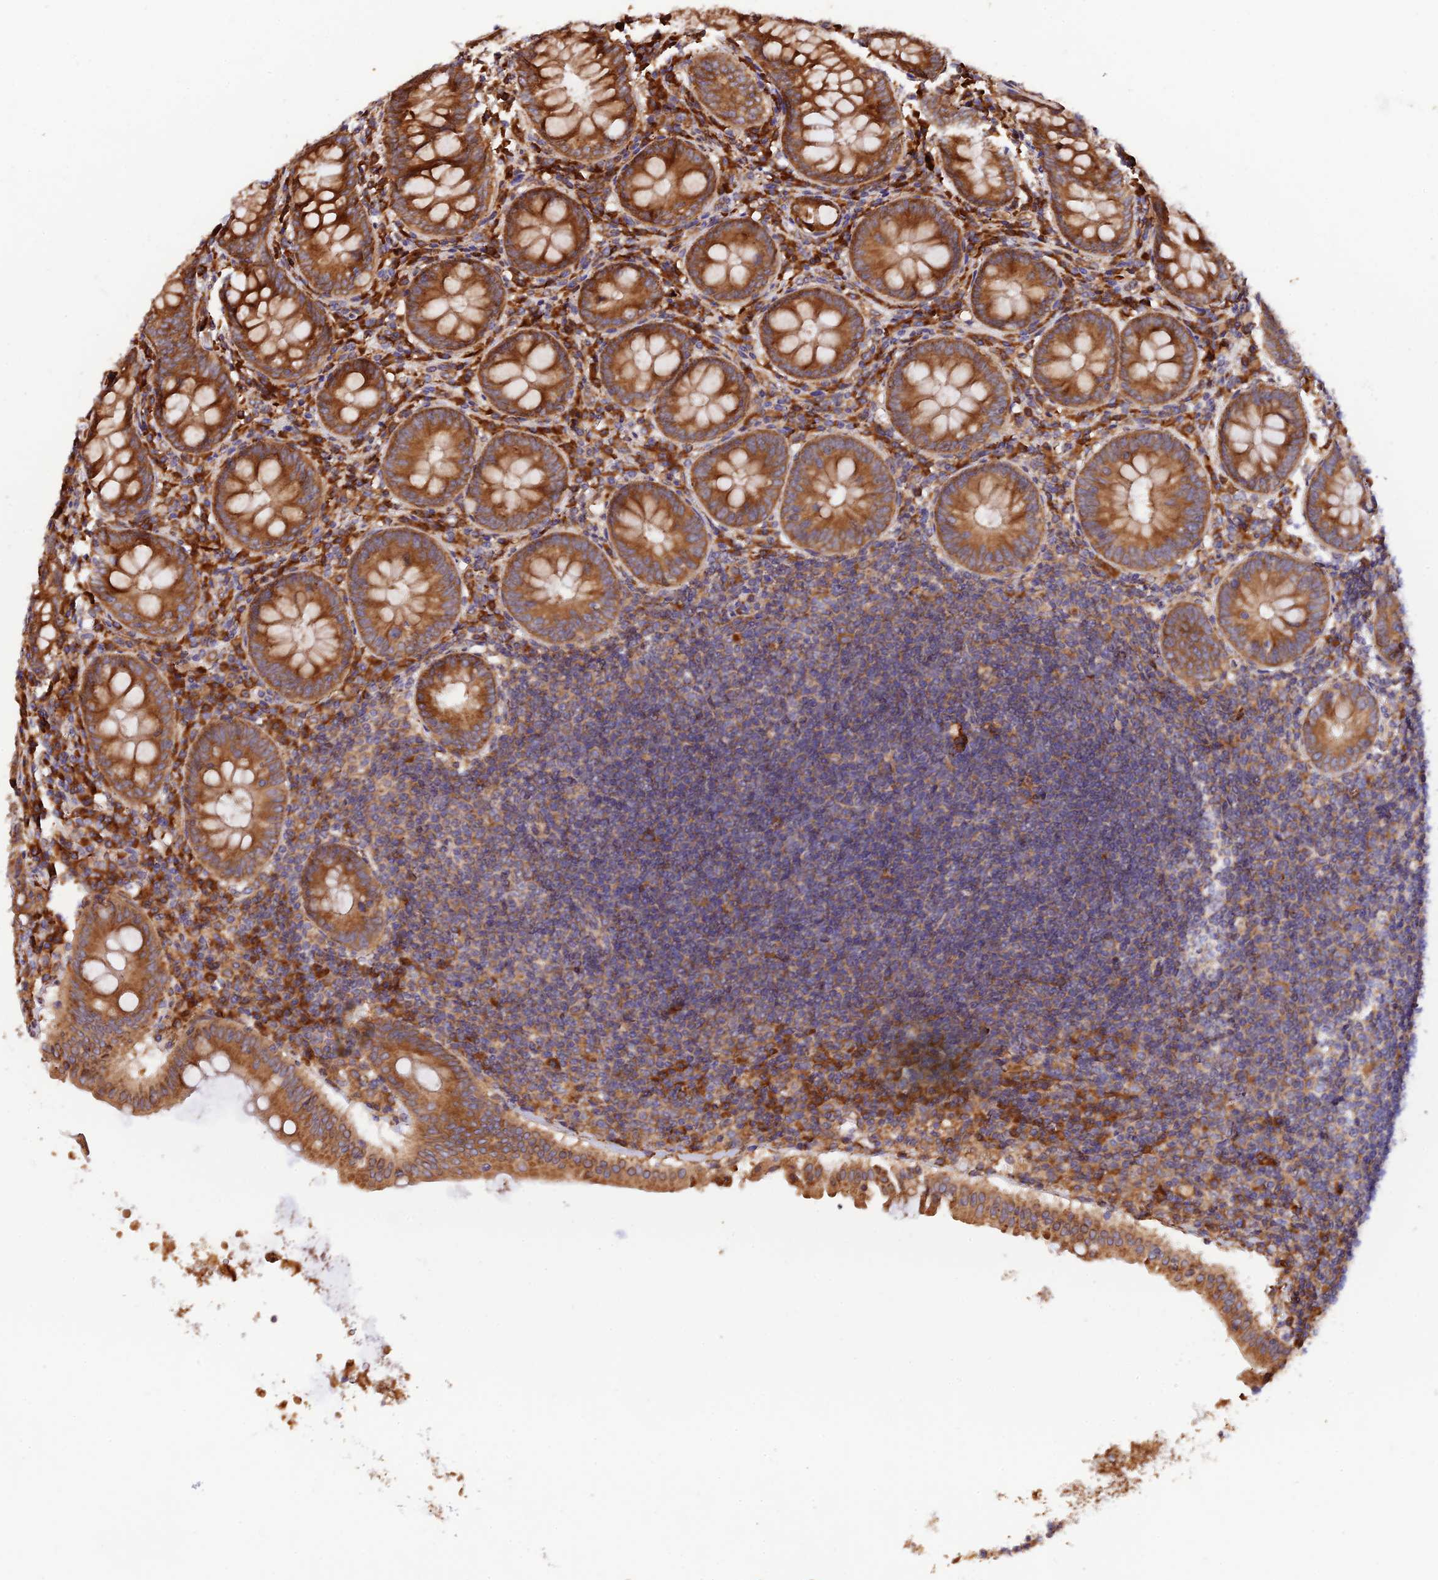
{"staining": {"intensity": "strong", "quantity": ">75%", "location": "cytoplasmic/membranous"}, "tissue": "appendix", "cell_type": "Glandular cells", "image_type": "normal", "snomed": [{"axis": "morphology", "description": "Normal tissue, NOS"}, {"axis": "topography", "description": "Appendix"}], "caption": "High-power microscopy captured an immunohistochemistry (IHC) micrograph of normal appendix, revealing strong cytoplasmic/membranous positivity in about >75% of glandular cells.", "gene": "RPL5", "patient": {"sex": "female", "age": 54}}